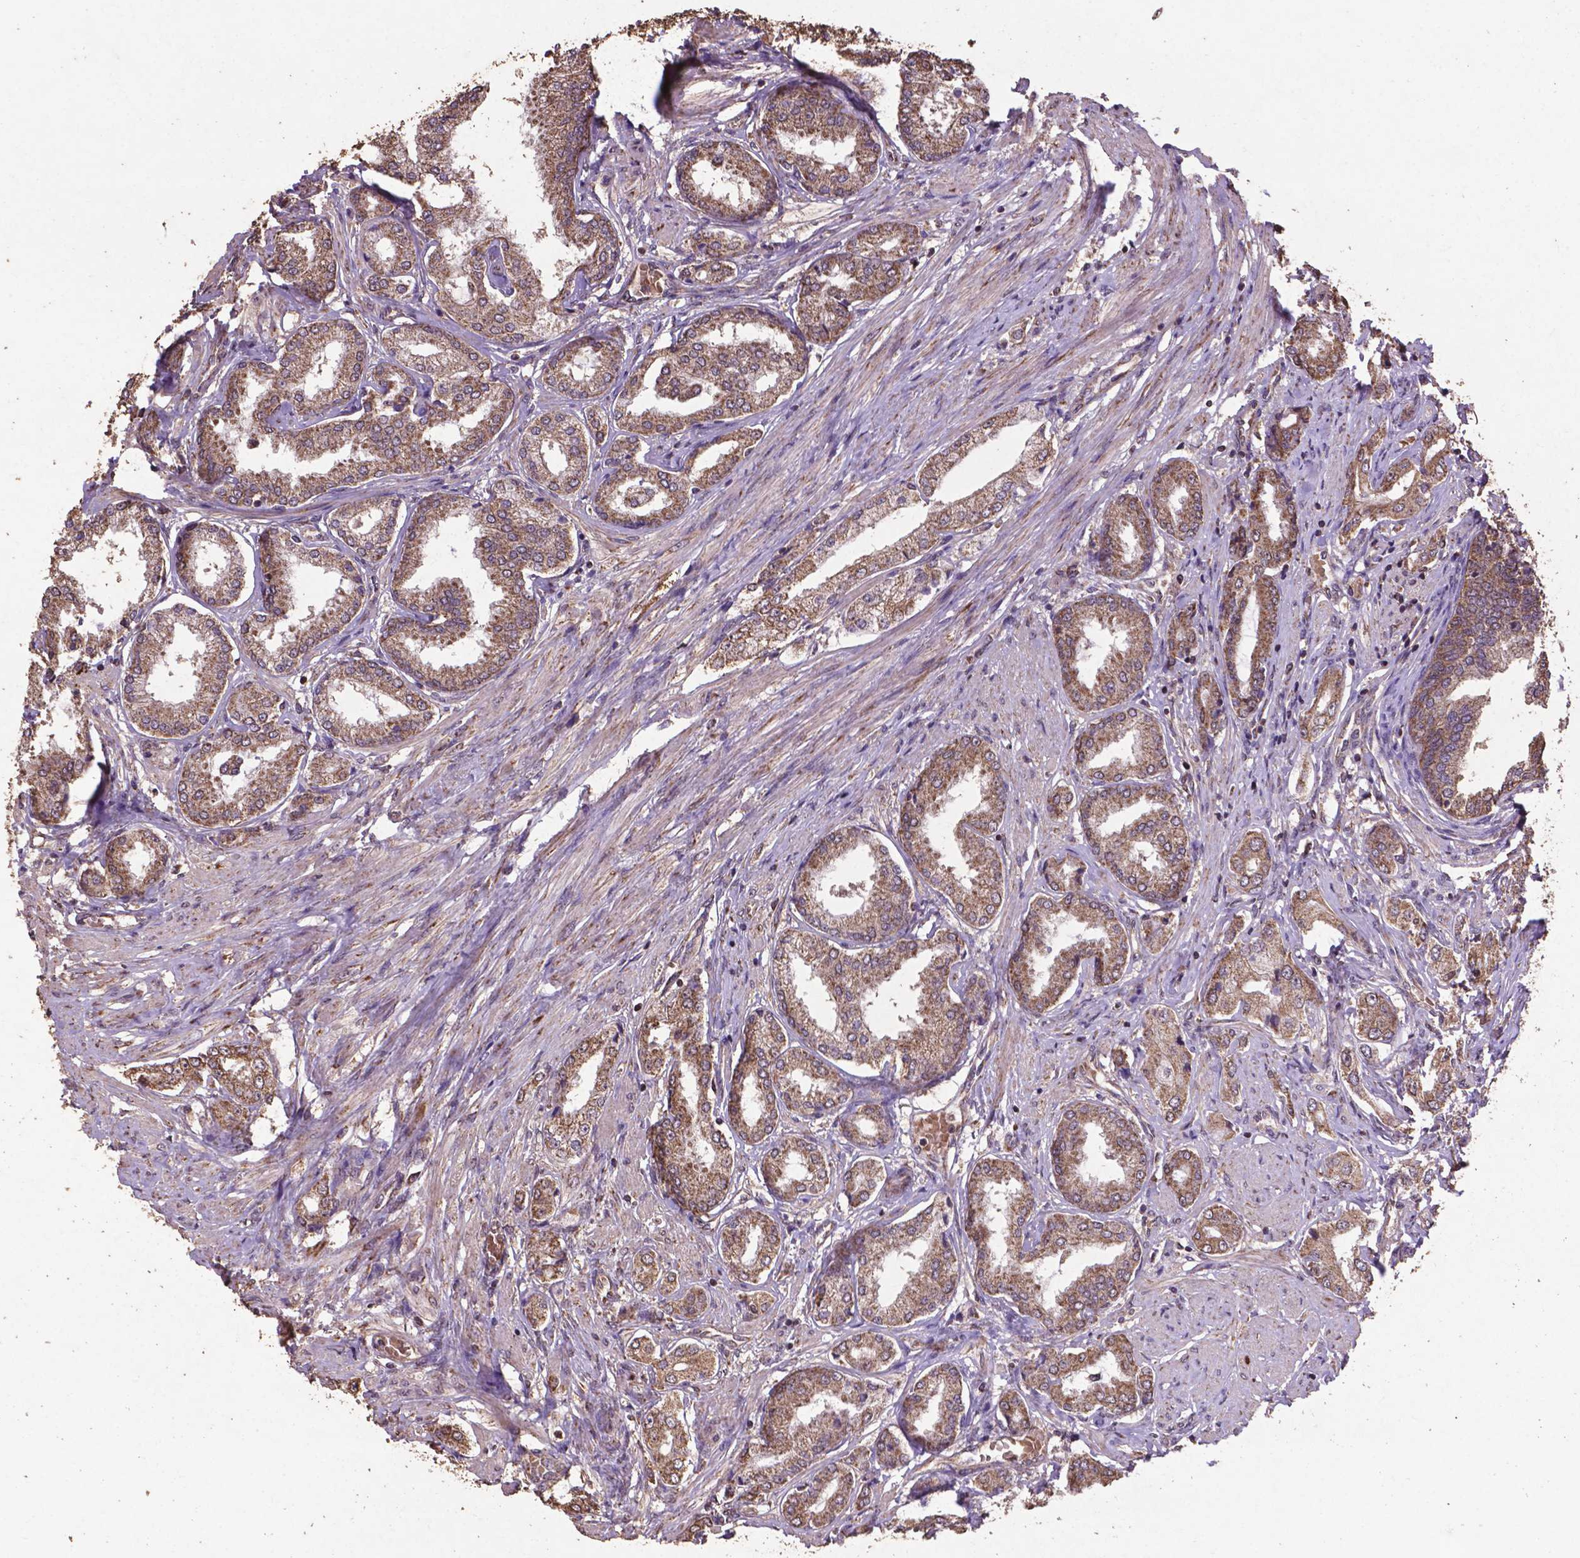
{"staining": {"intensity": "moderate", "quantity": ">75%", "location": "cytoplasmic/membranous"}, "tissue": "prostate cancer", "cell_type": "Tumor cells", "image_type": "cancer", "snomed": [{"axis": "morphology", "description": "Adenocarcinoma, NOS"}, {"axis": "topography", "description": "Prostate"}], "caption": "Prostate cancer (adenocarcinoma) was stained to show a protein in brown. There is medium levels of moderate cytoplasmic/membranous positivity in approximately >75% of tumor cells.", "gene": "DCAF1", "patient": {"sex": "male", "age": 63}}